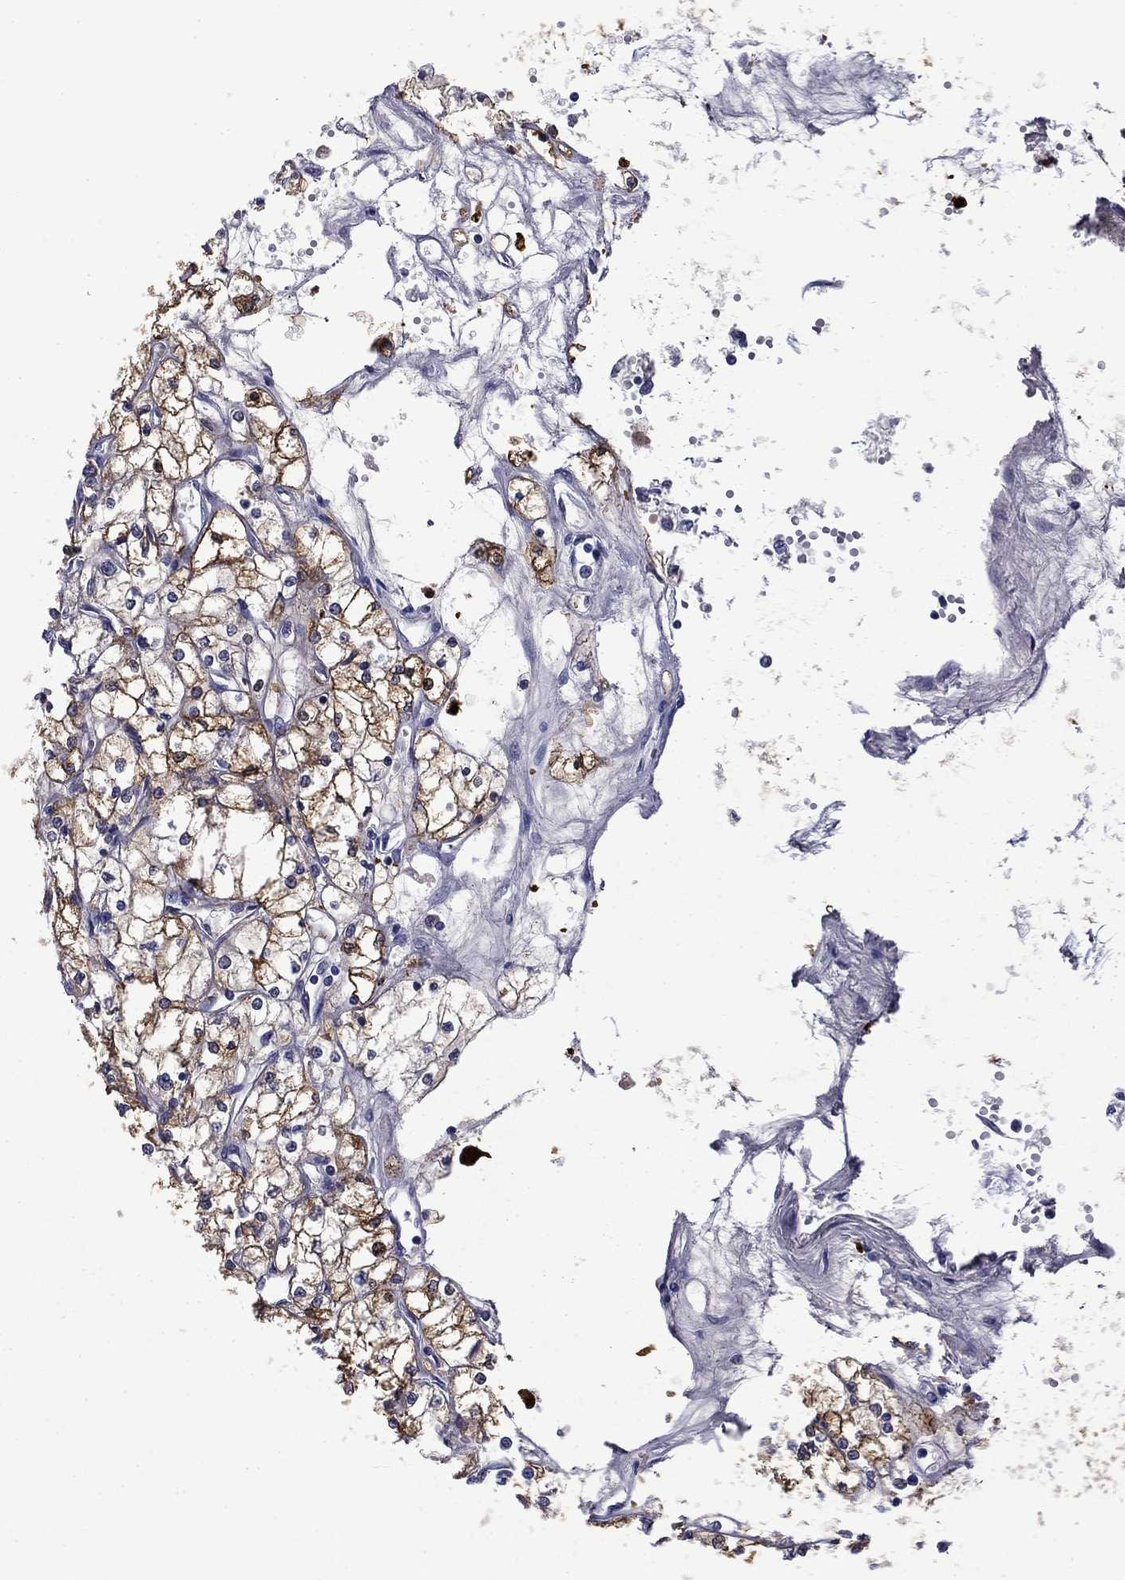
{"staining": {"intensity": "strong", "quantity": "25%-75%", "location": "cytoplasmic/membranous"}, "tissue": "renal cancer", "cell_type": "Tumor cells", "image_type": "cancer", "snomed": [{"axis": "morphology", "description": "Adenocarcinoma, NOS"}, {"axis": "topography", "description": "Kidney"}], "caption": "This is an image of IHC staining of renal cancer (adenocarcinoma), which shows strong positivity in the cytoplasmic/membranous of tumor cells.", "gene": "BCL2L14", "patient": {"sex": "male", "age": 67}}